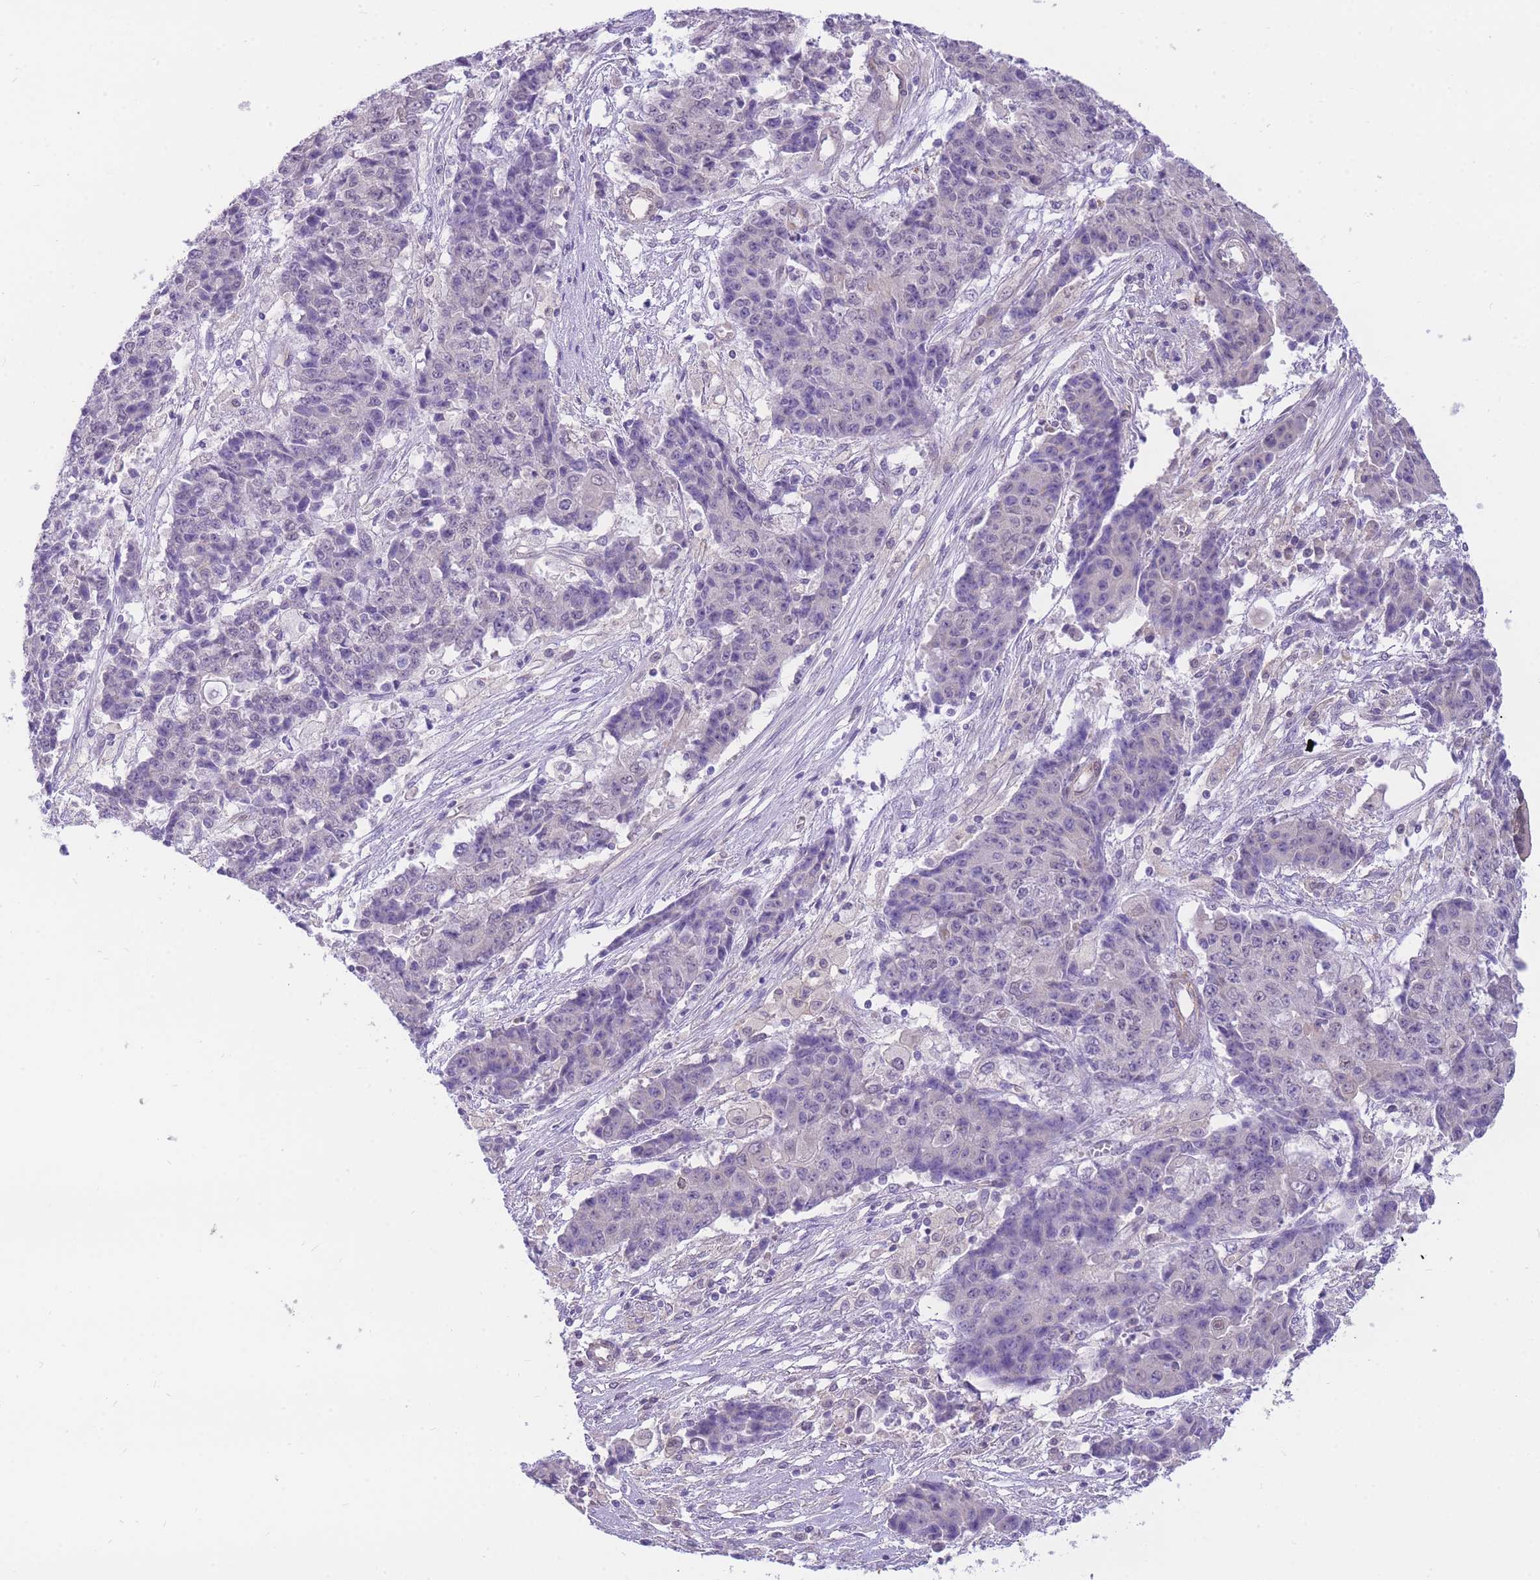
{"staining": {"intensity": "negative", "quantity": "none", "location": "none"}, "tissue": "ovarian cancer", "cell_type": "Tumor cells", "image_type": "cancer", "snomed": [{"axis": "morphology", "description": "Carcinoma, endometroid"}, {"axis": "topography", "description": "Ovary"}], "caption": "This is an immunohistochemistry photomicrograph of endometroid carcinoma (ovarian). There is no positivity in tumor cells.", "gene": "S100PBP", "patient": {"sex": "female", "age": 42}}